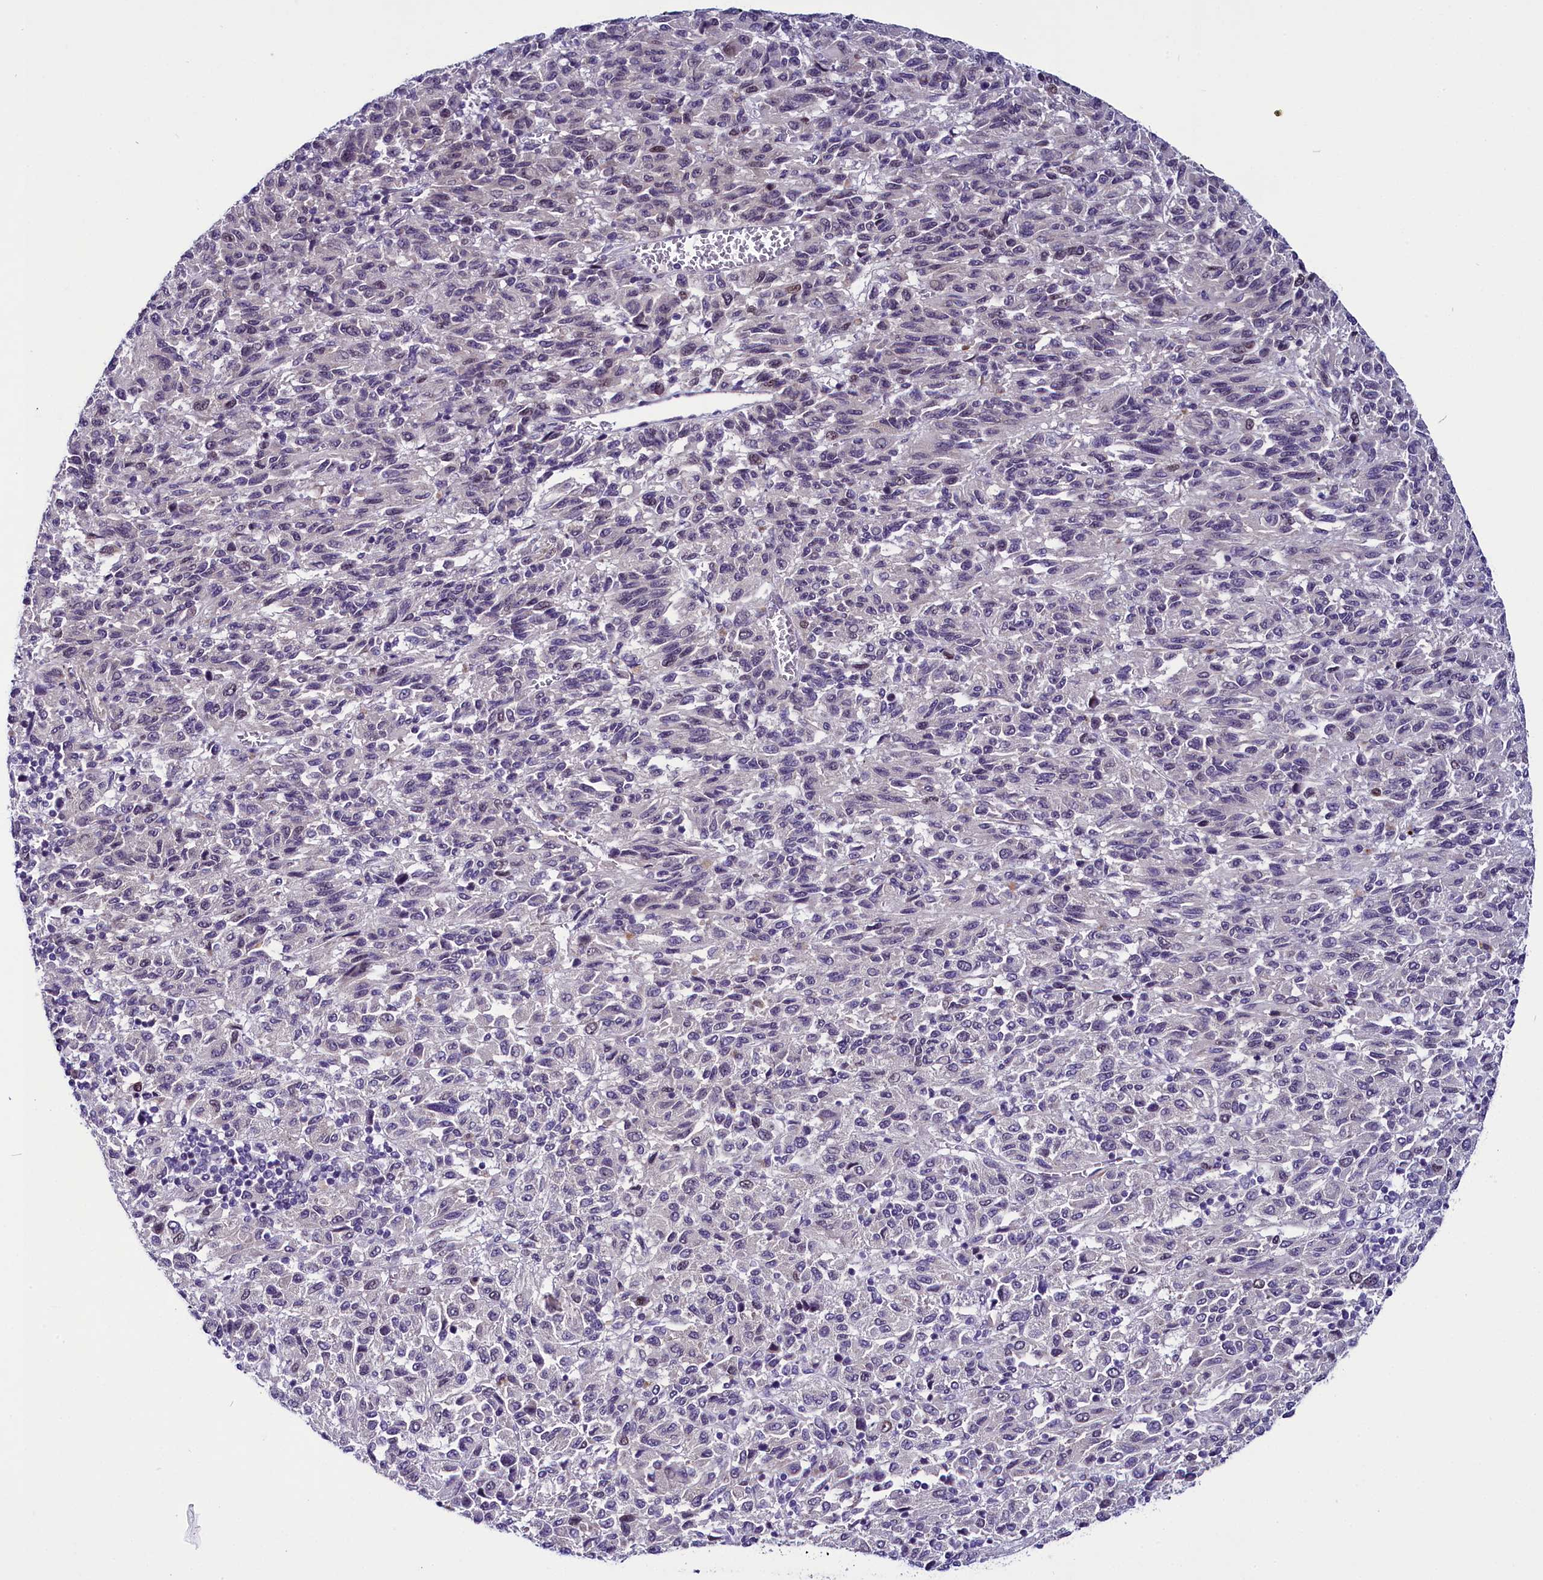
{"staining": {"intensity": "negative", "quantity": "none", "location": "none"}, "tissue": "melanoma", "cell_type": "Tumor cells", "image_type": "cancer", "snomed": [{"axis": "morphology", "description": "Malignant melanoma, Metastatic site"}, {"axis": "topography", "description": "Lung"}], "caption": "IHC of human melanoma reveals no expression in tumor cells.", "gene": "CCDC106", "patient": {"sex": "male", "age": 64}}